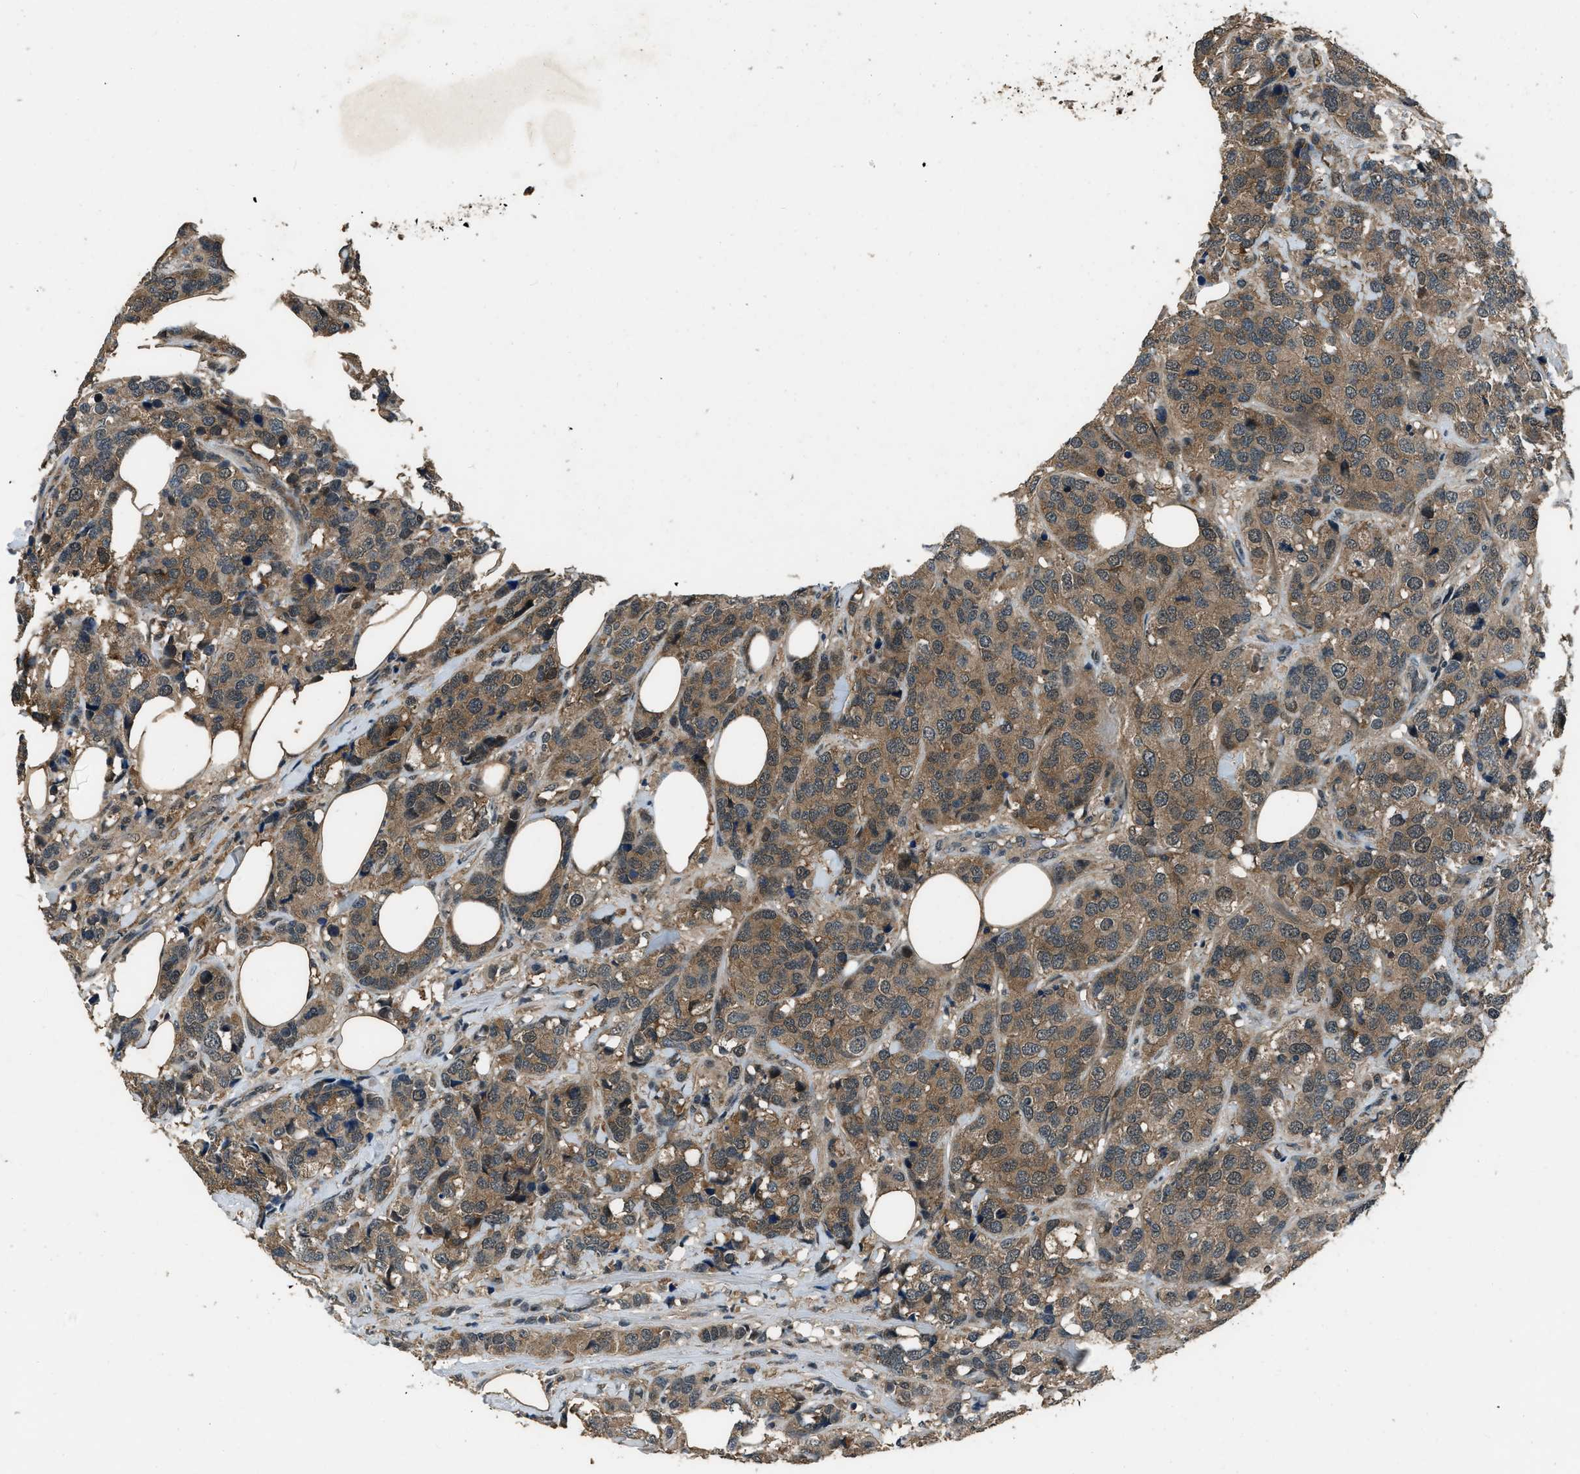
{"staining": {"intensity": "moderate", "quantity": ">75%", "location": "cytoplasmic/membranous"}, "tissue": "breast cancer", "cell_type": "Tumor cells", "image_type": "cancer", "snomed": [{"axis": "morphology", "description": "Lobular carcinoma"}, {"axis": "topography", "description": "Breast"}], "caption": "Lobular carcinoma (breast) was stained to show a protein in brown. There is medium levels of moderate cytoplasmic/membranous expression in about >75% of tumor cells.", "gene": "NUDCD3", "patient": {"sex": "female", "age": 59}}